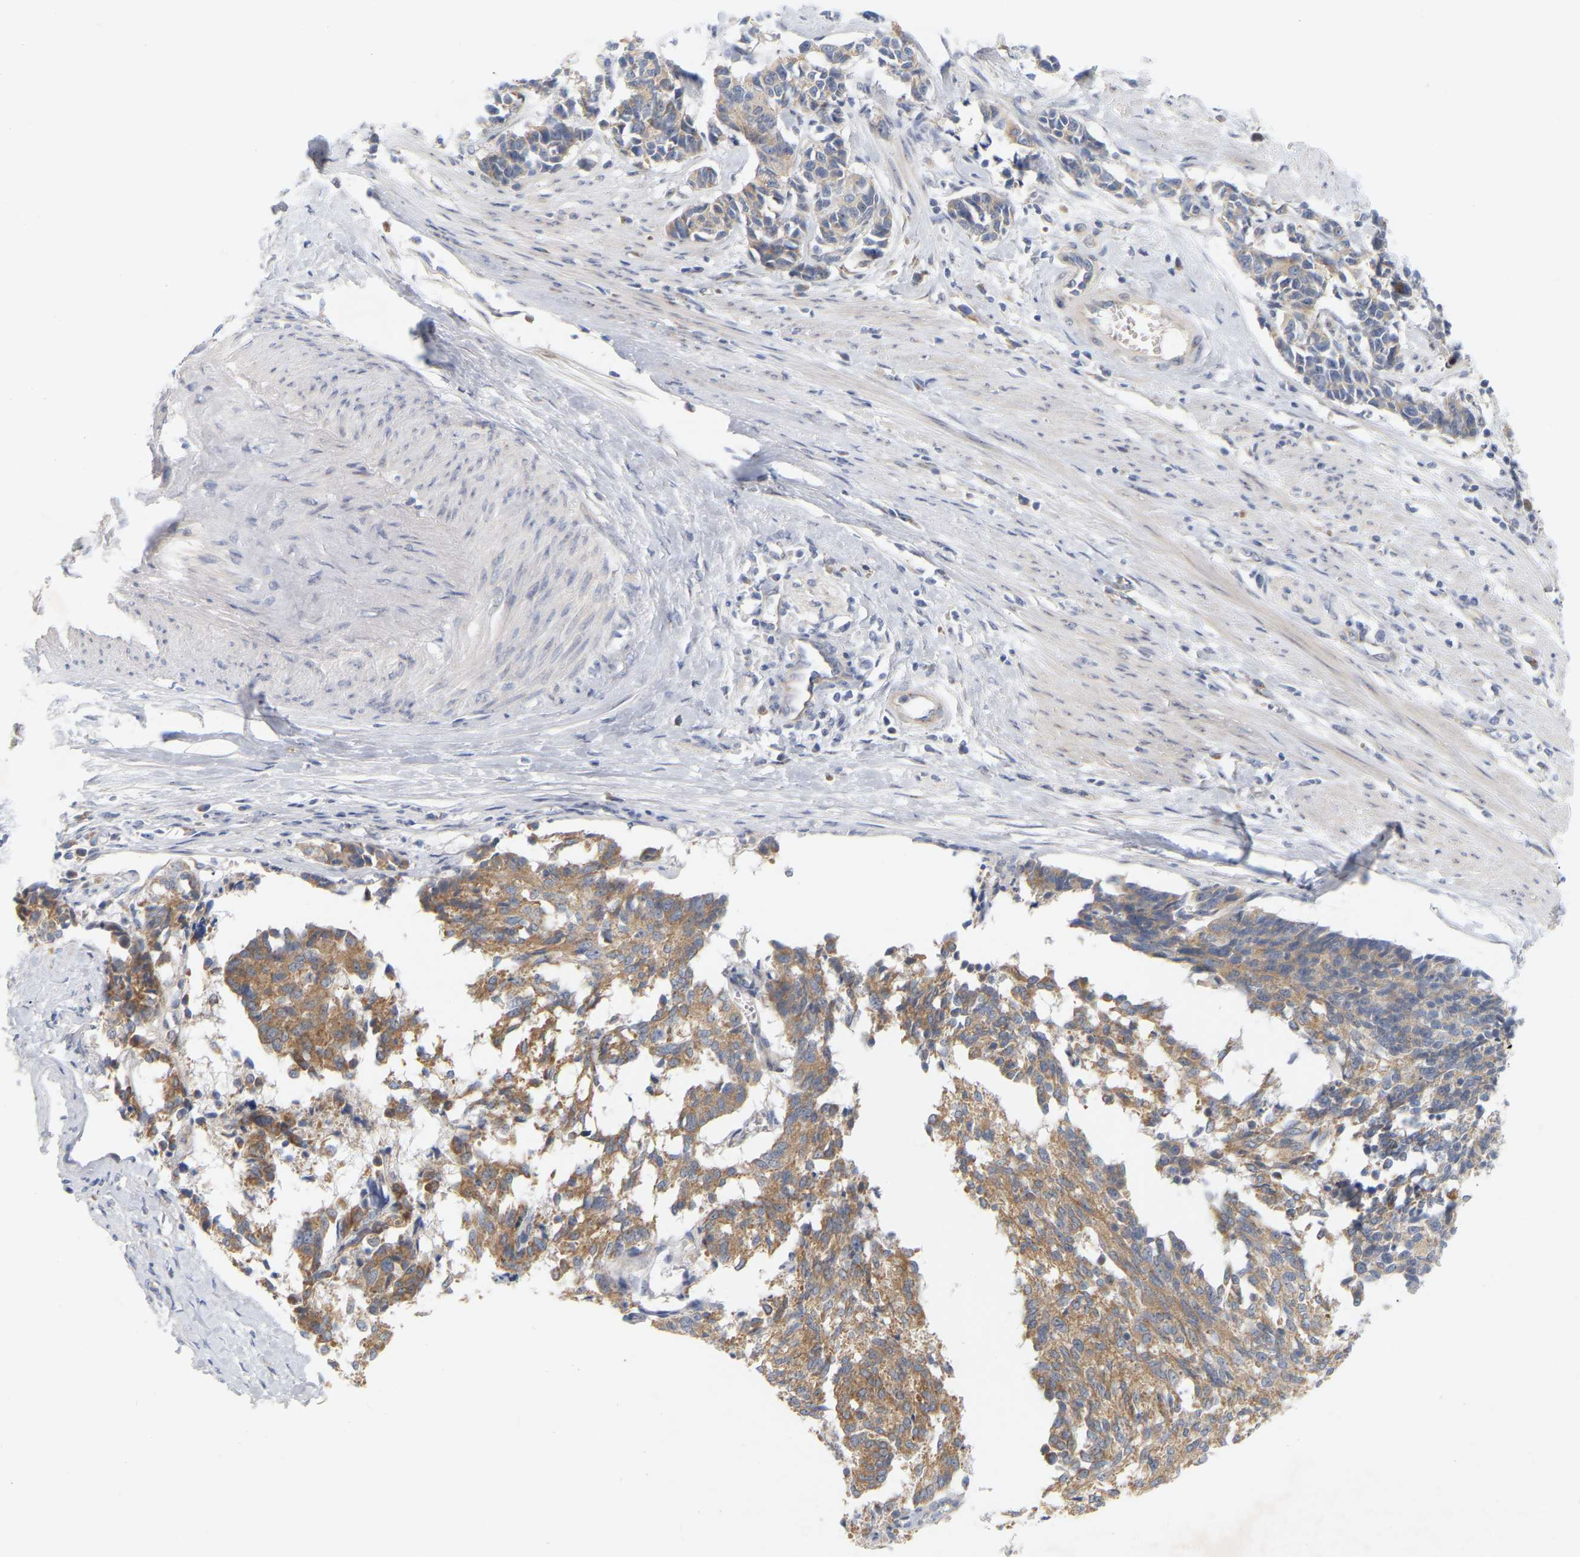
{"staining": {"intensity": "moderate", "quantity": ">75%", "location": "cytoplasmic/membranous"}, "tissue": "cervical cancer", "cell_type": "Tumor cells", "image_type": "cancer", "snomed": [{"axis": "morphology", "description": "Squamous cell carcinoma, NOS"}, {"axis": "topography", "description": "Cervix"}], "caption": "Immunohistochemical staining of human squamous cell carcinoma (cervical) shows medium levels of moderate cytoplasmic/membranous protein positivity in about >75% of tumor cells.", "gene": "MINDY4", "patient": {"sex": "female", "age": 35}}